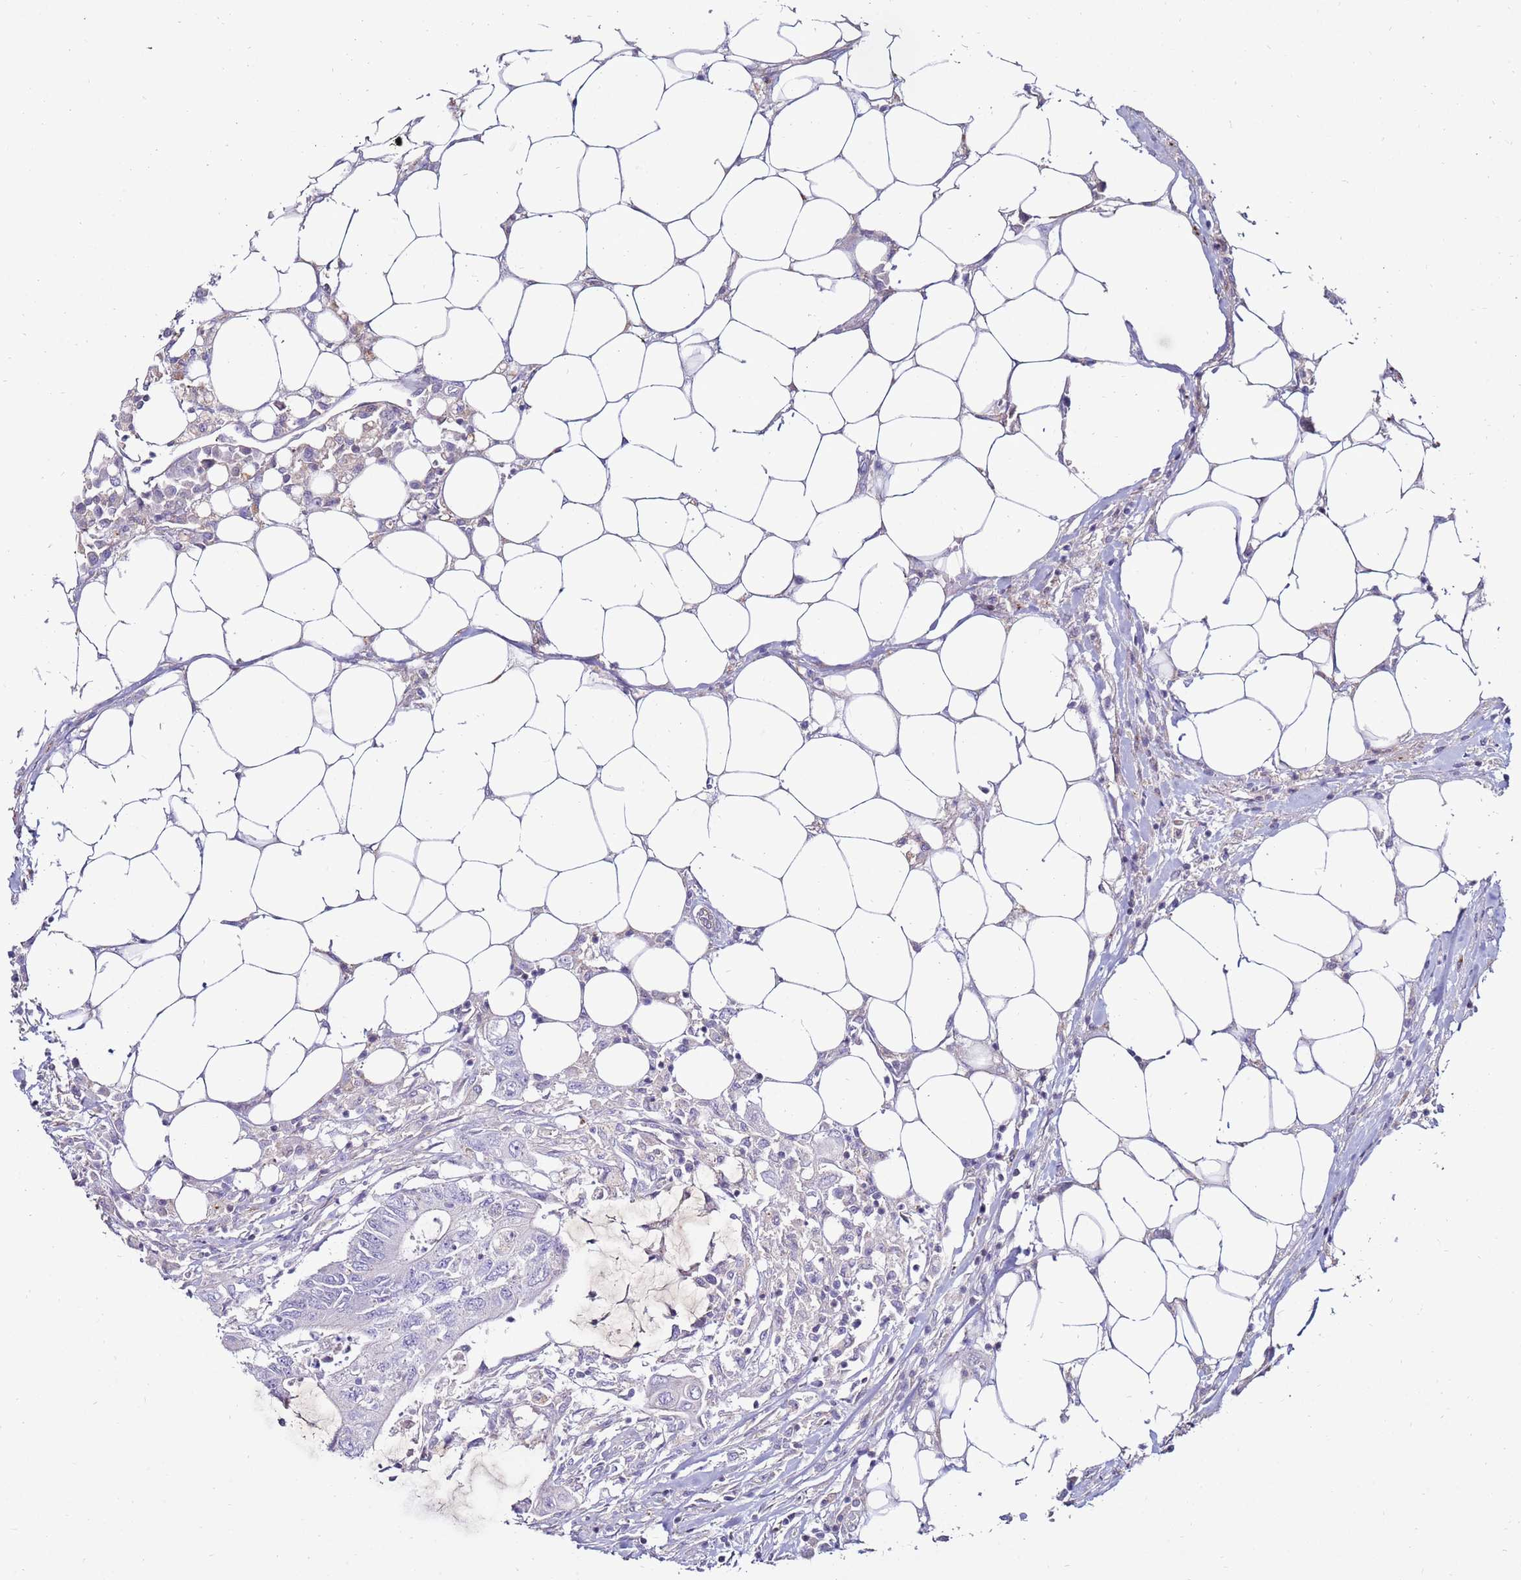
{"staining": {"intensity": "negative", "quantity": "none", "location": "none"}, "tissue": "colorectal cancer", "cell_type": "Tumor cells", "image_type": "cancer", "snomed": [{"axis": "morphology", "description": "Adenocarcinoma, NOS"}, {"axis": "topography", "description": "Colon"}], "caption": "Immunohistochemical staining of colorectal adenocarcinoma shows no significant staining in tumor cells.", "gene": "CLEC4M", "patient": {"sex": "male", "age": 71}}